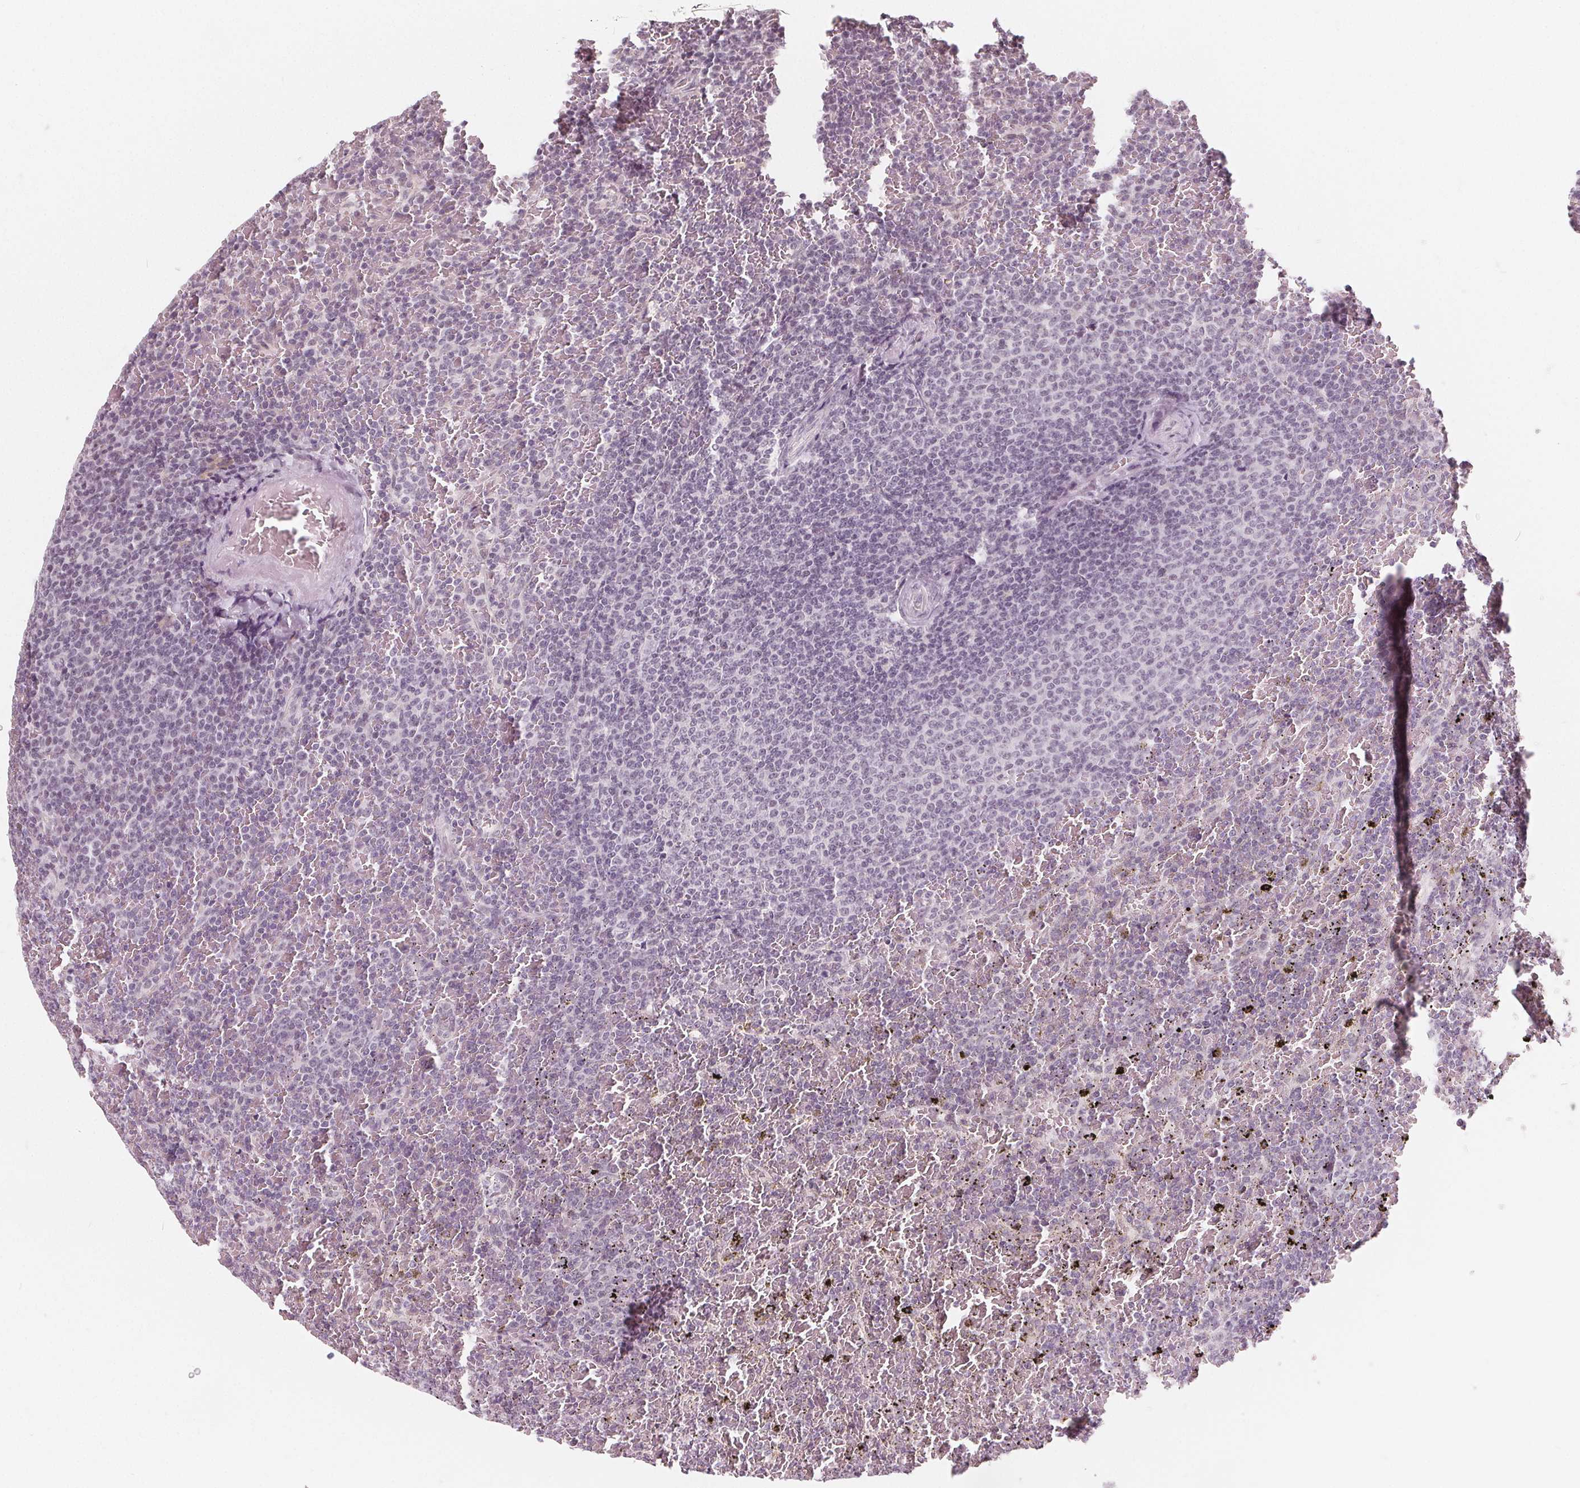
{"staining": {"intensity": "negative", "quantity": "none", "location": "none"}, "tissue": "lymphoma", "cell_type": "Tumor cells", "image_type": "cancer", "snomed": [{"axis": "morphology", "description": "Malignant lymphoma, non-Hodgkin's type, Low grade"}, {"axis": "topography", "description": "Spleen"}], "caption": "The immunohistochemistry image has no significant staining in tumor cells of low-grade malignant lymphoma, non-Hodgkin's type tissue.", "gene": "NUP210L", "patient": {"sex": "female", "age": 77}}